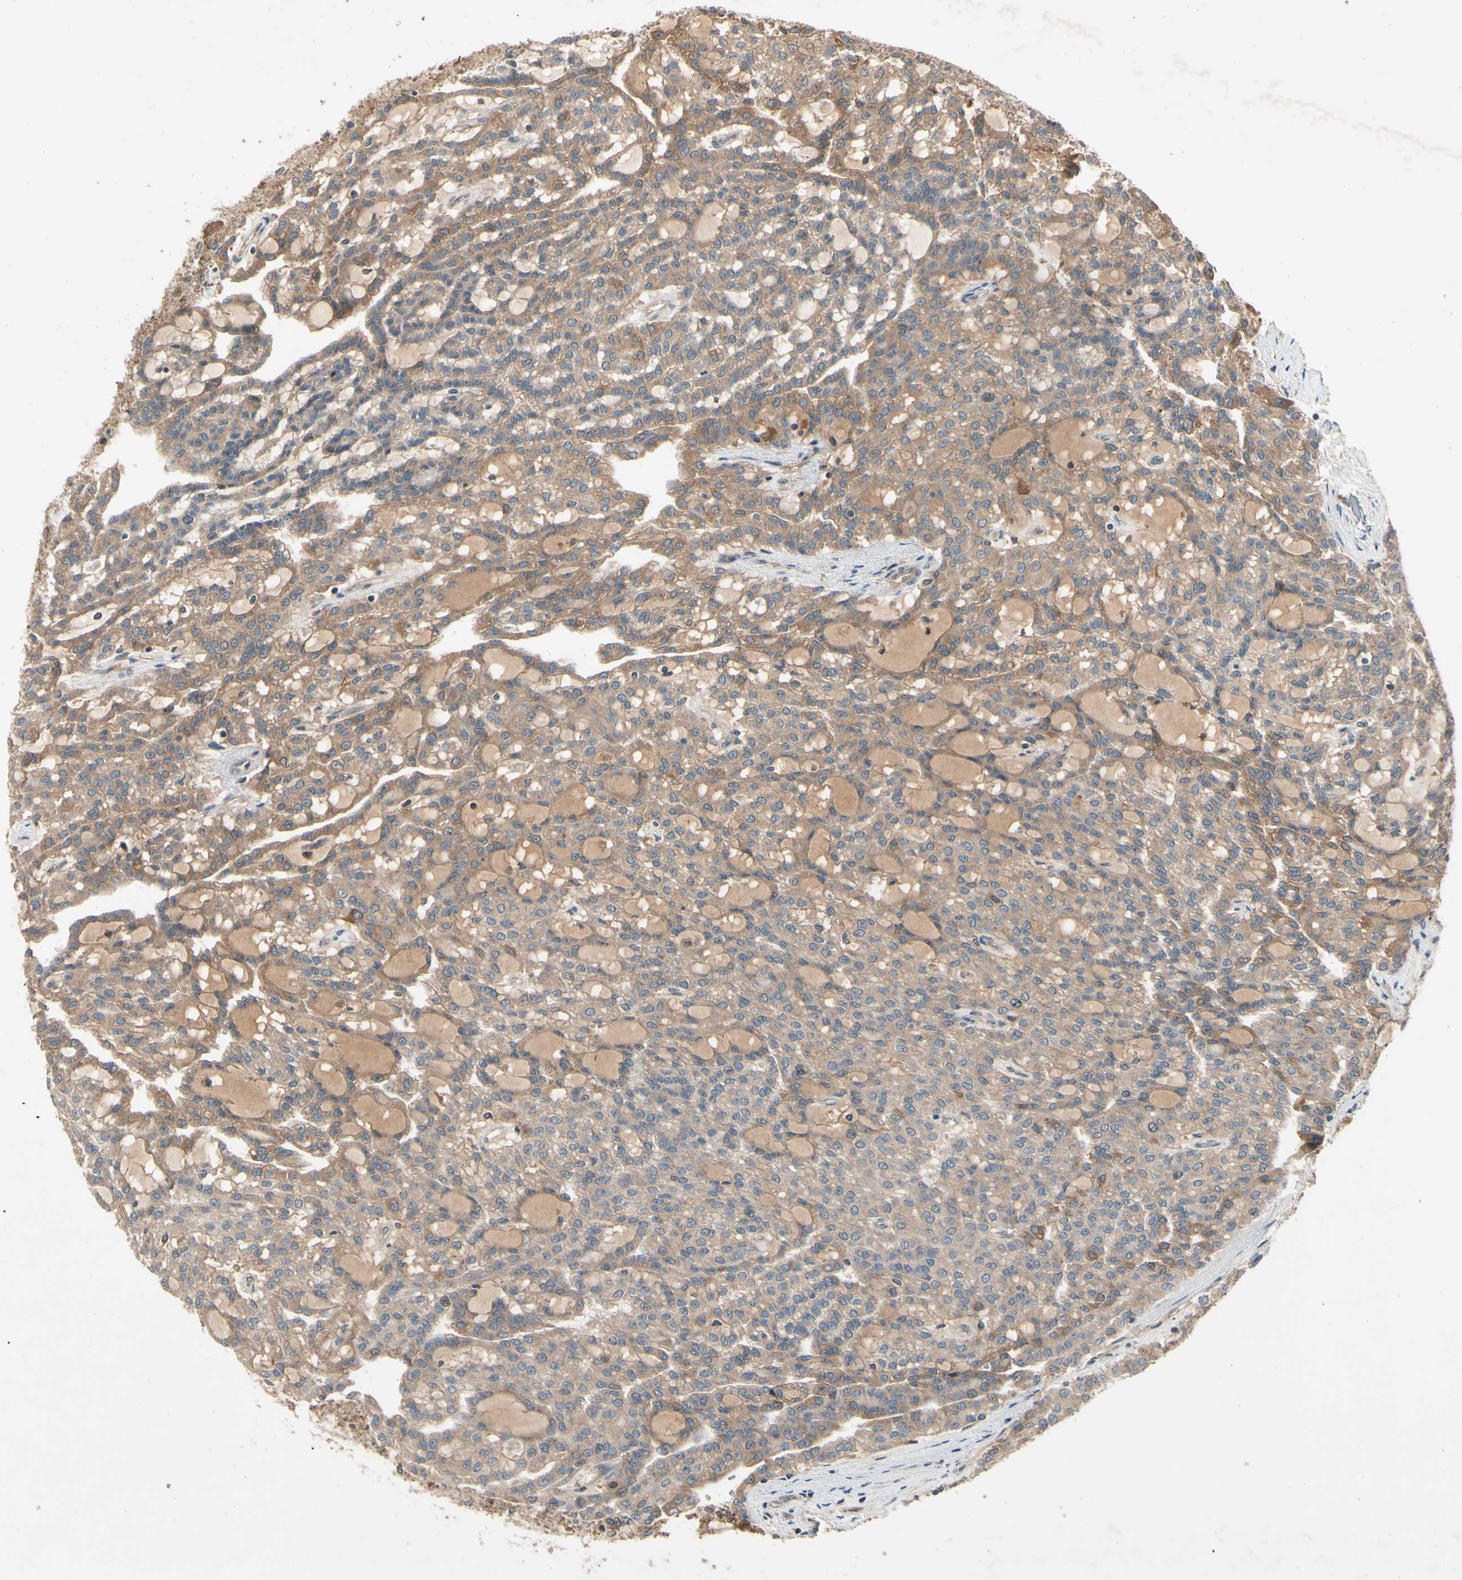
{"staining": {"intensity": "strong", "quantity": ">75%", "location": "cytoplasmic/membranous"}, "tissue": "renal cancer", "cell_type": "Tumor cells", "image_type": "cancer", "snomed": [{"axis": "morphology", "description": "Adenocarcinoma, NOS"}, {"axis": "topography", "description": "Kidney"}], "caption": "Immunohistochemical staining of adenocarcinoma (renal) shows strong cytoplasmic/membranous protein staining in about >75% of tumor cells.", "gene": "RNF14", "patient": {"sex": "male", "age": 63}}